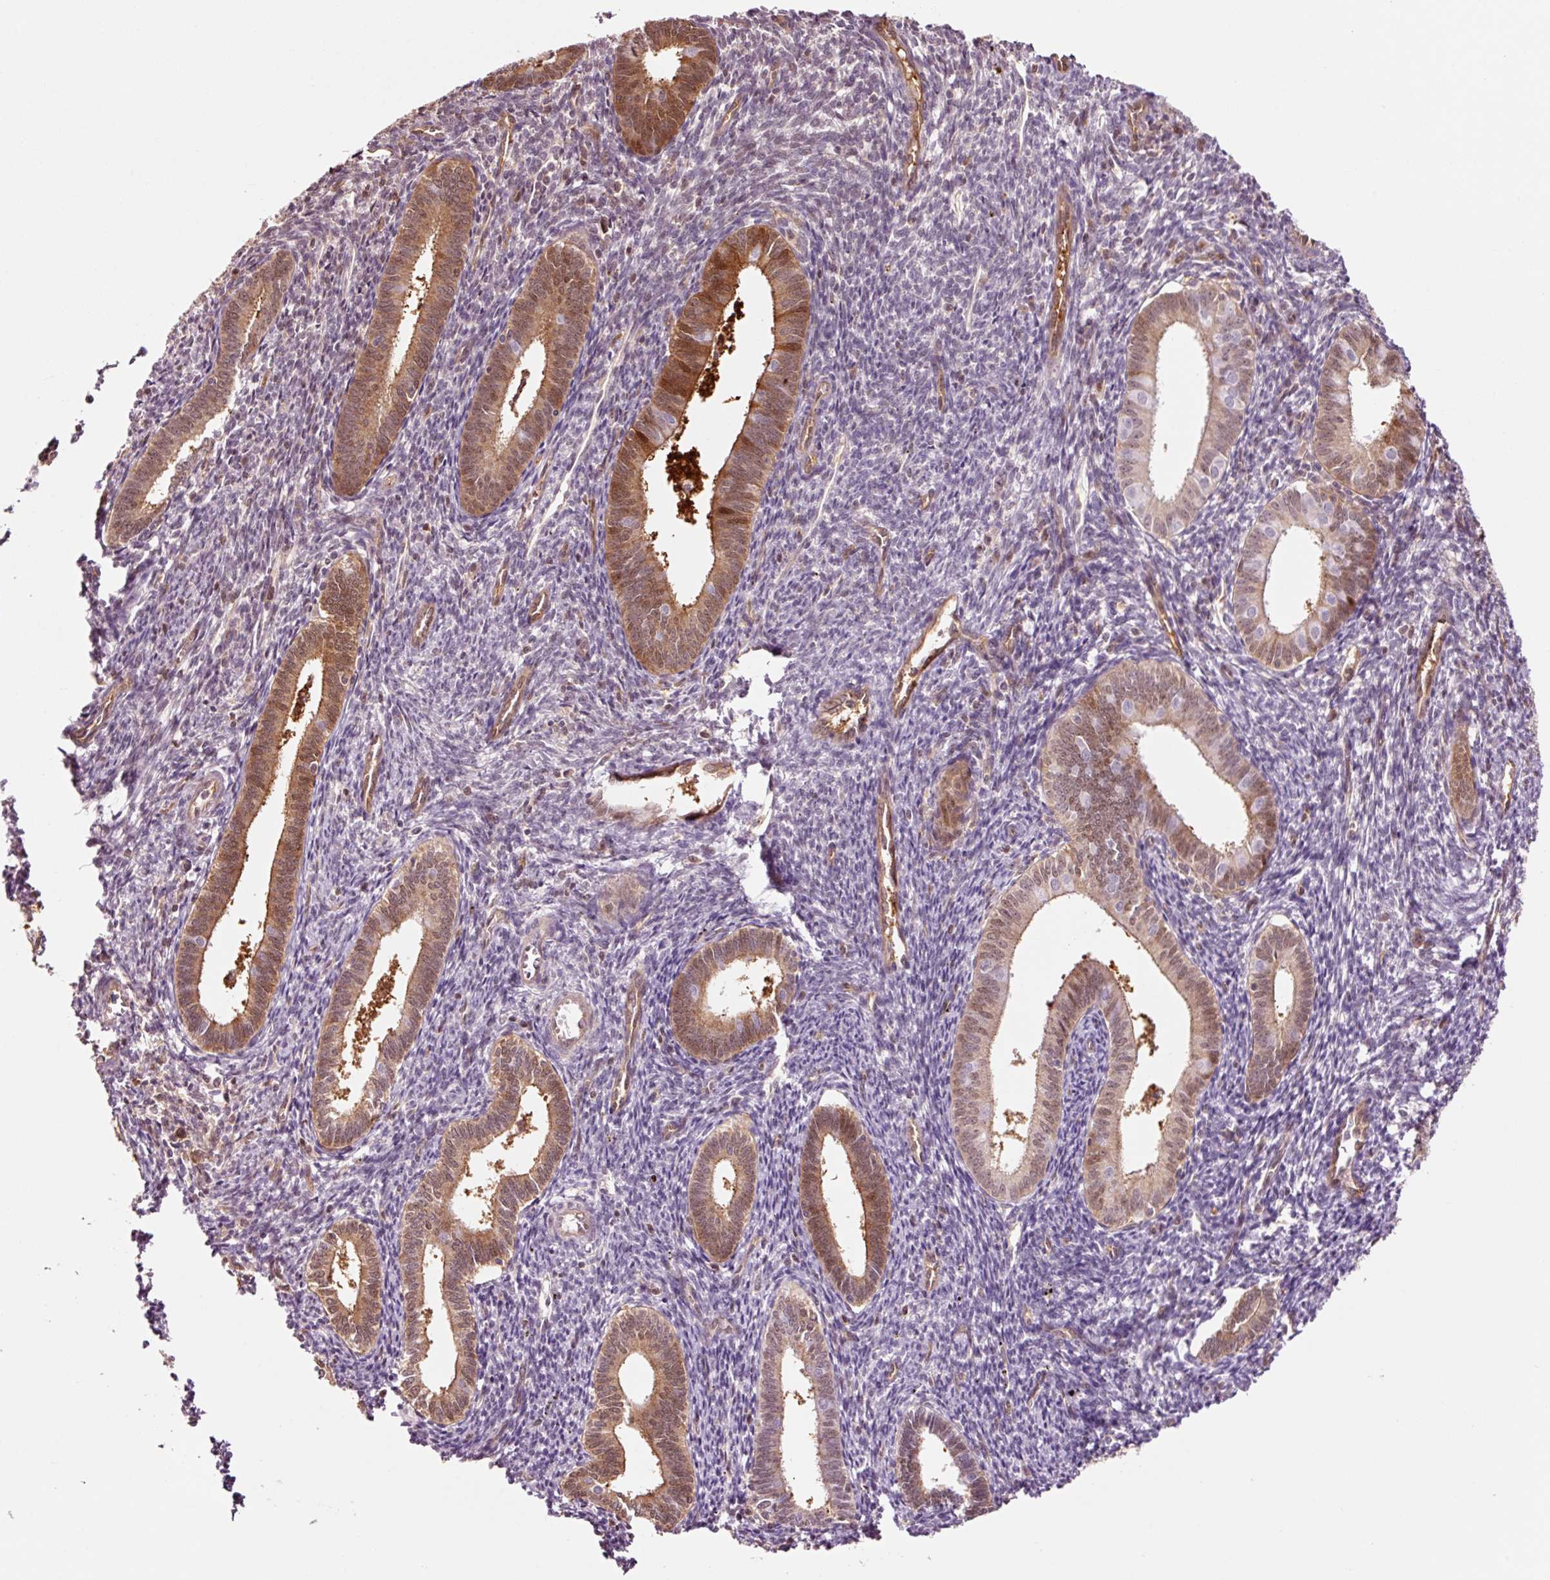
{"staining": {"intensity": "moderate", "quantity": "<25%", "location": "nuclear"}, "tissue": "endometrium", "cell_type": "Cells in endometrial stroma", "image_type": "normal", "snomed": [{"axis": "morphology", "description": "Normal tissue, NOS"}, {"axis": "topography", "description": "Endometrium"}], "caption": "A micrograph of human endometrium stained for a protein reveals moderate nuclear brown staining in cells in endometrial stroma. Nuclei are stained in blue.", "gene": "FBXL14", "patient": {"sex": "female", "age": 41}}